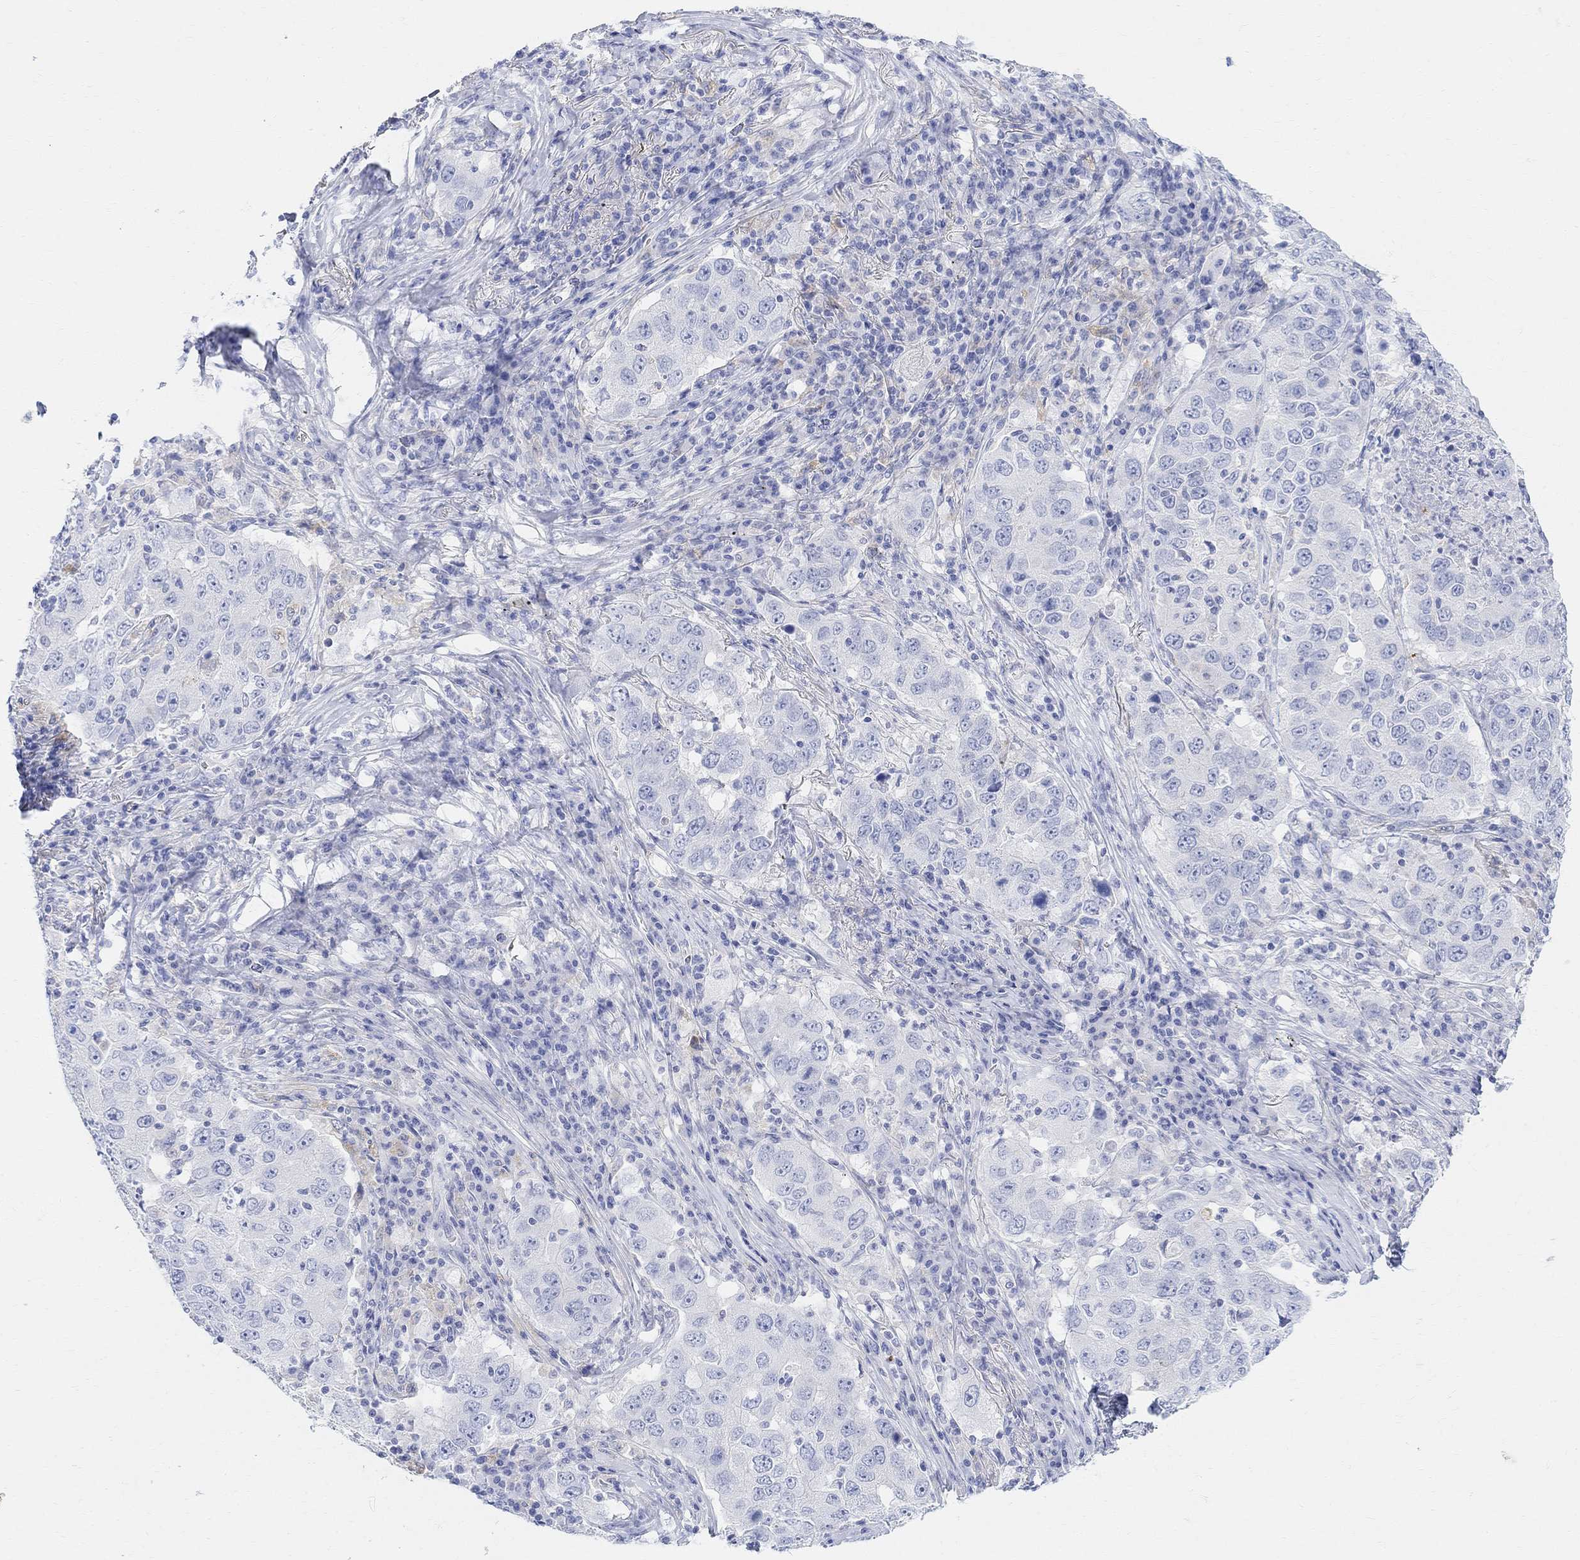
{"staining": {"intensity": "negative", "quantity": "none", "location": "none"}, "tissue": "lung cancer", "cell_type": "Tumor cells", "image_type": "cancer", "snomed": [{"axis": "morphology", "description": "Adenocarcinoma, NOS"}, {"axis": "topography", "description": "Lung"}], "caption": "Tumor cells show no significant protein staining in lung adenocarcinoma.", "gene": "RETNLB", "patient": {"sex": "male", "age": 73}}